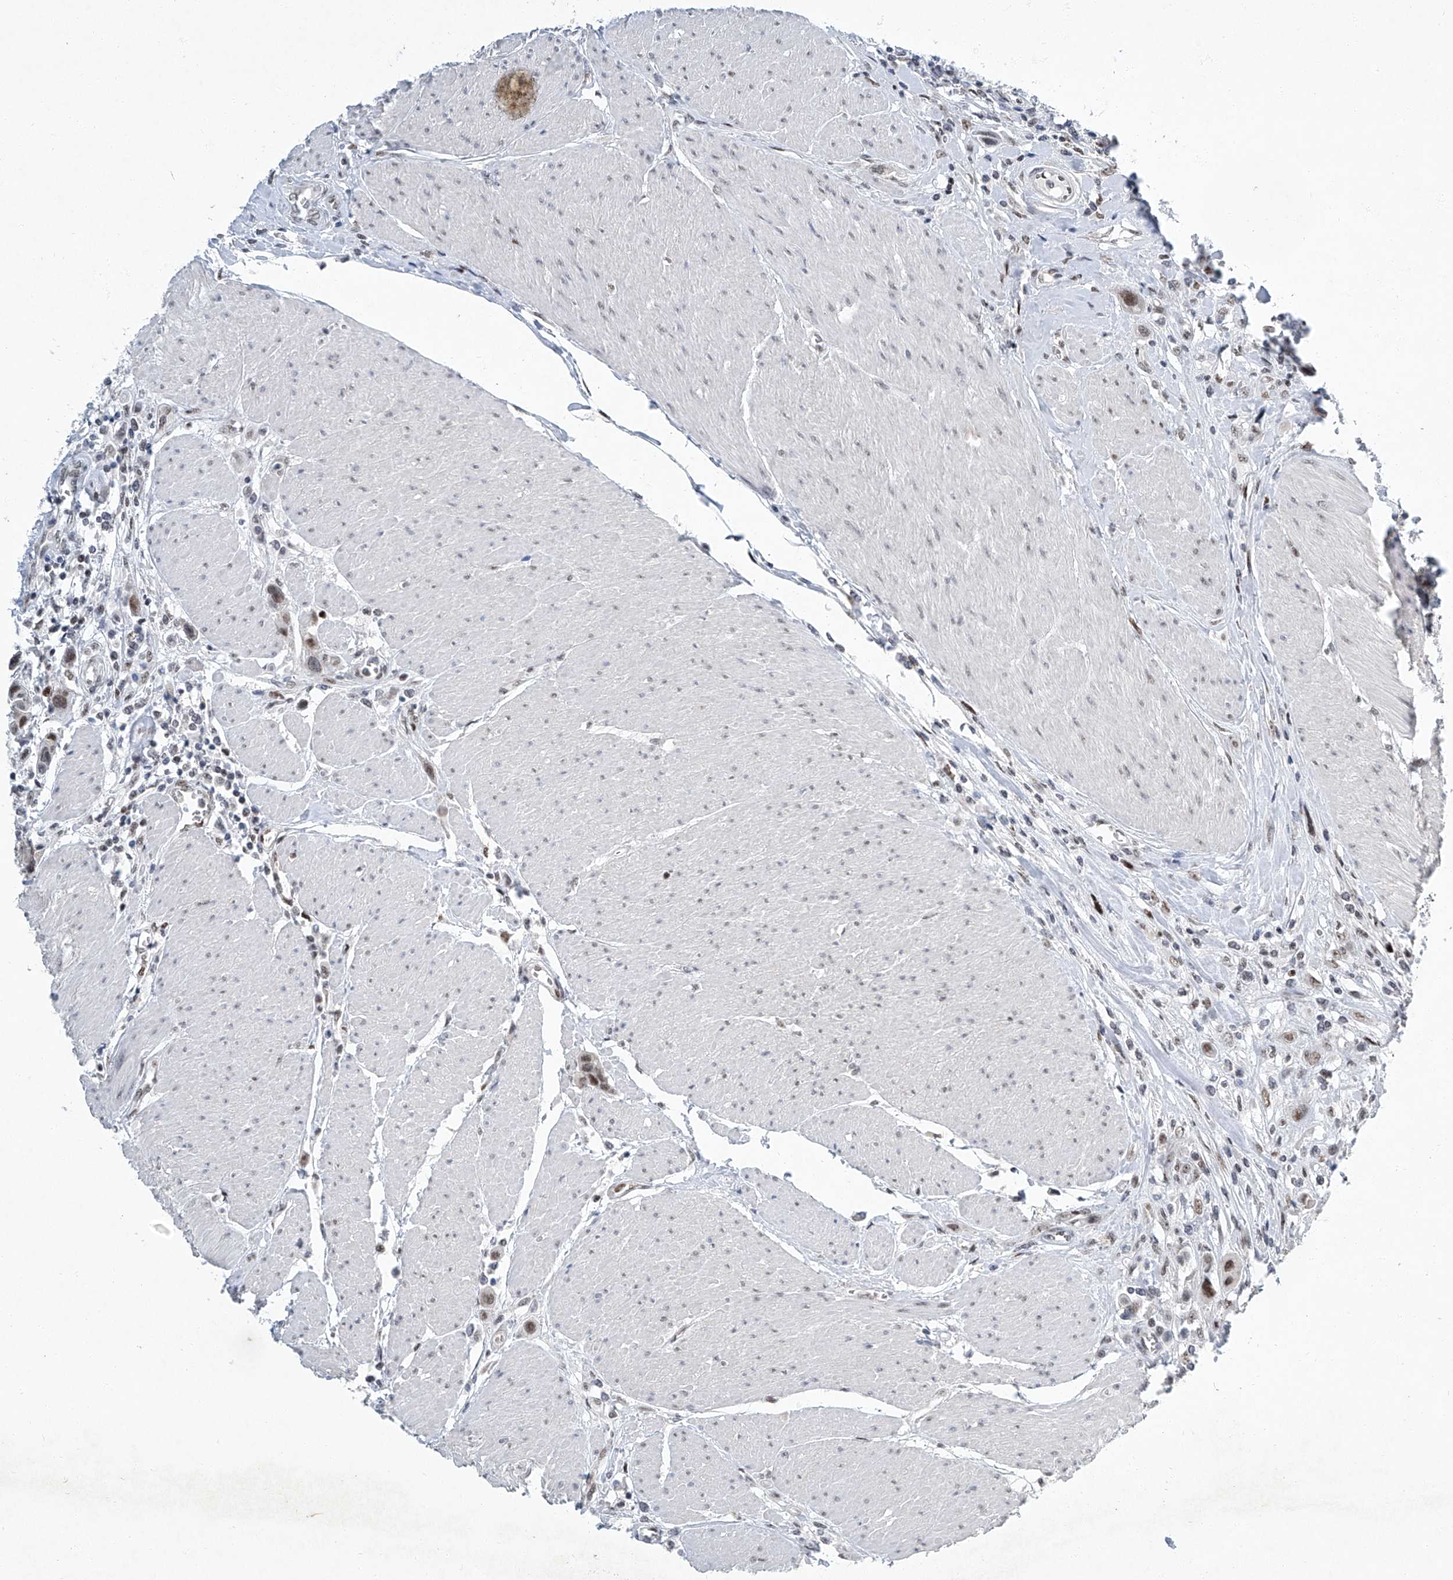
{"staining": {"intensity": "moderate", "quantity": ">75%", "location": "nuclear"}, "tissue": "urothelial cancer", "cell_type": "Tumor cells", "image_type": "cancer", "snomed": [{"axis": "morphology", "description": "Urothelial carcinoma, High grade"}, {"axis": "topography", "description": "Urinary bladder"}], "caption": "DAB (3,3'-diaminobenzidine) immunohistochemical staining of urothelial carcinoma (high-grade) exhibits moderate nuclear protein expression in approximately >75% of tumor cells.", "gene": "TFDP1", "patient": {"sex": "male", "age": 50}}